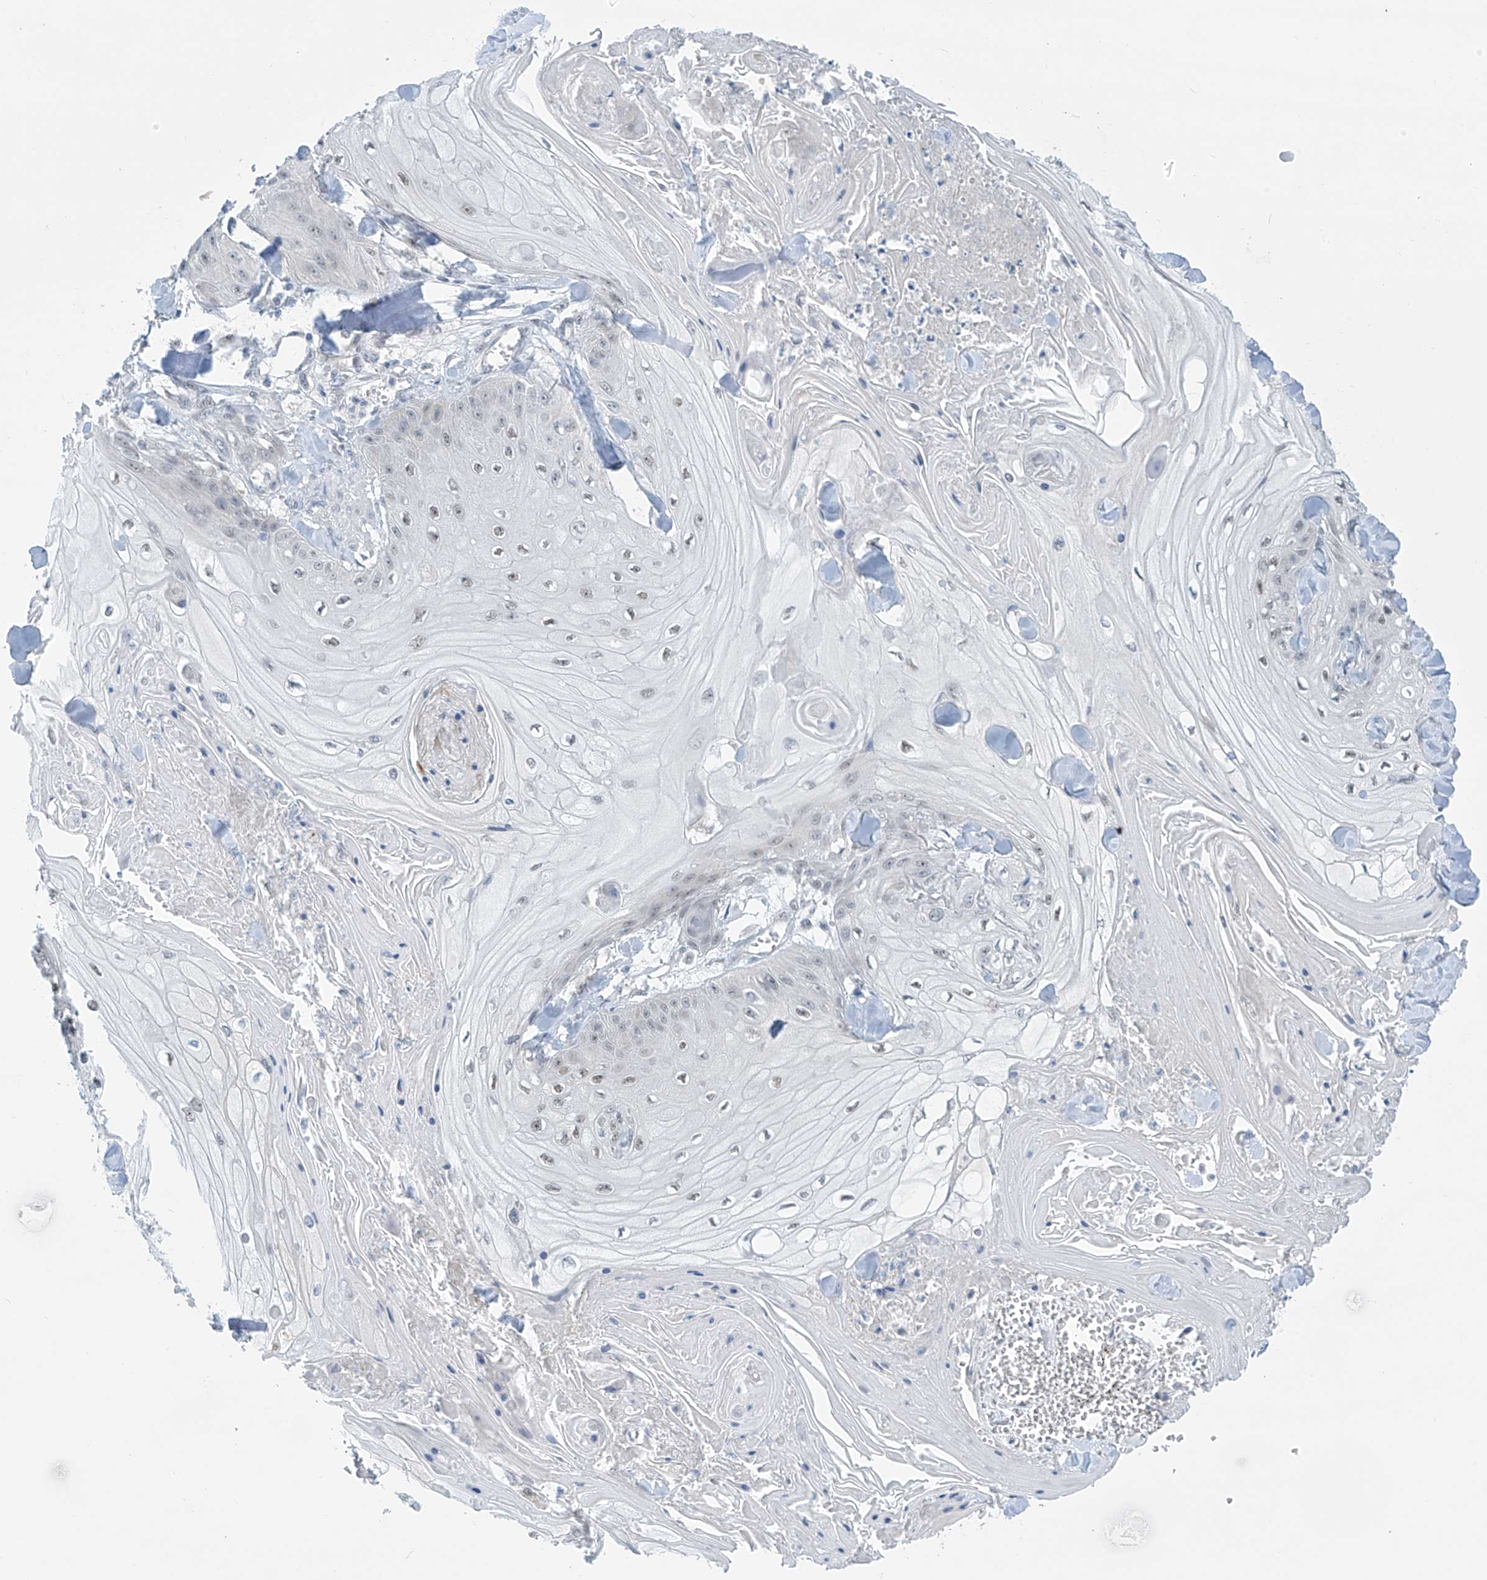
{"staining": {"intensity": "negative", "quantity": "none", "location": "none"}, "tissue": "skin cancer", "cell_type": "Tumor cells", "image_type": "cancer", "snomed": [{"axis": "morphology", "description": "Squamous cell carcinoma, NOS"}, {"axis": "topography", "description": "Skin"}], "caption": "DAB immunohistochemical staining of skin cancer (squamous cell carcinoma) shows no significant positivity in tumor cells.", "gene": "APLF", "patient": {"sex": "male", "age": 74}}